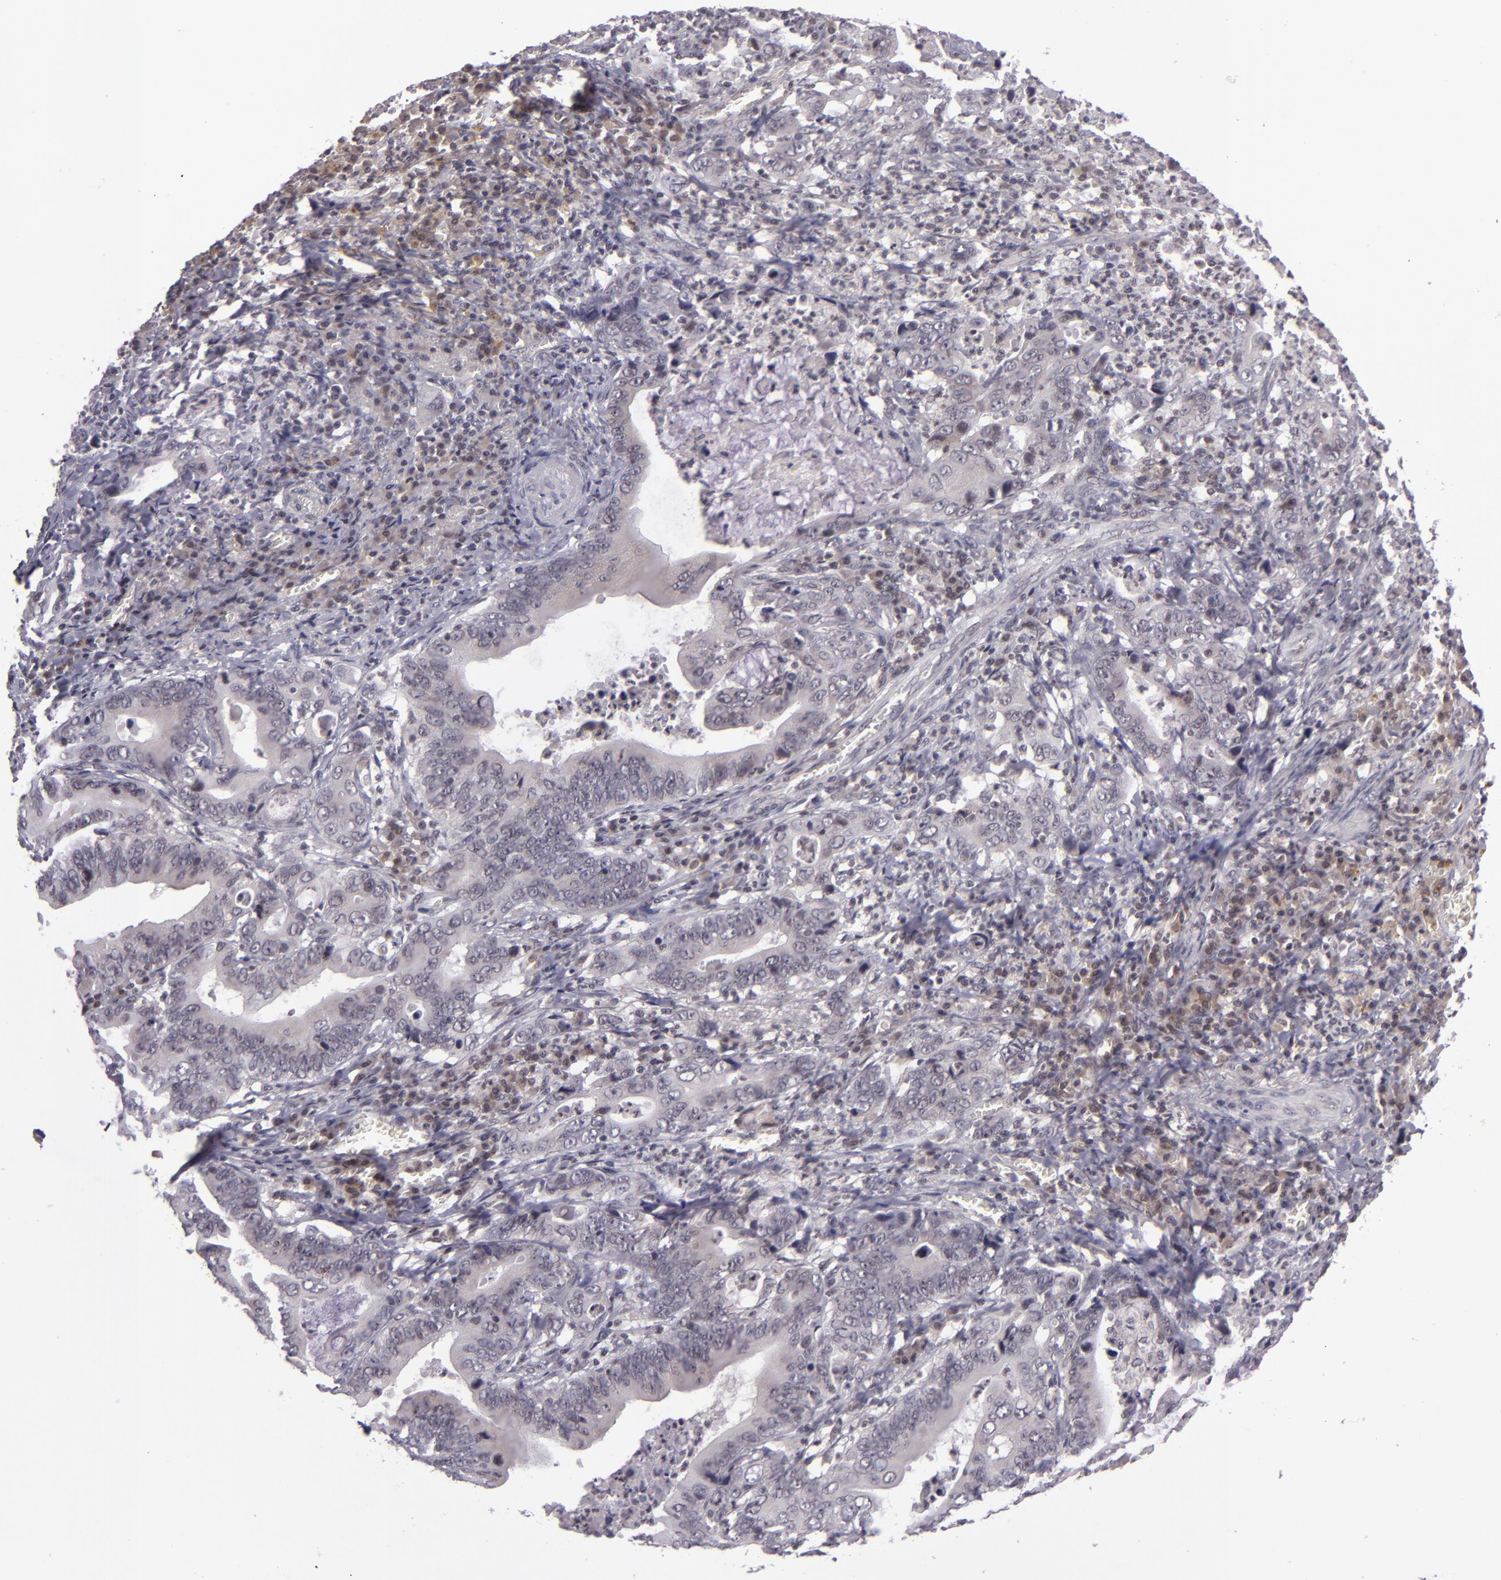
{"staining": {"intensity": "negative", "quantity": "none", "location": "none"}, "tissue": "stomach cancer", "cell_type": "Tumor cells", "image_type": "cancer", "snomed": [{"axis": "morphology", "description": "Adenocarcinoma, NOS"}, {"axis": "topography", "description": "Stomach, upper"}], "caption": "Immunohistochemistry (IHC) histopathology image of human stomach cancer (adenocarcinoma) stained for a protein (brown), which exhibits no staining in tumor cells.", "gene": "CASP8", "patient": {"sex": "male", "age": 63}}